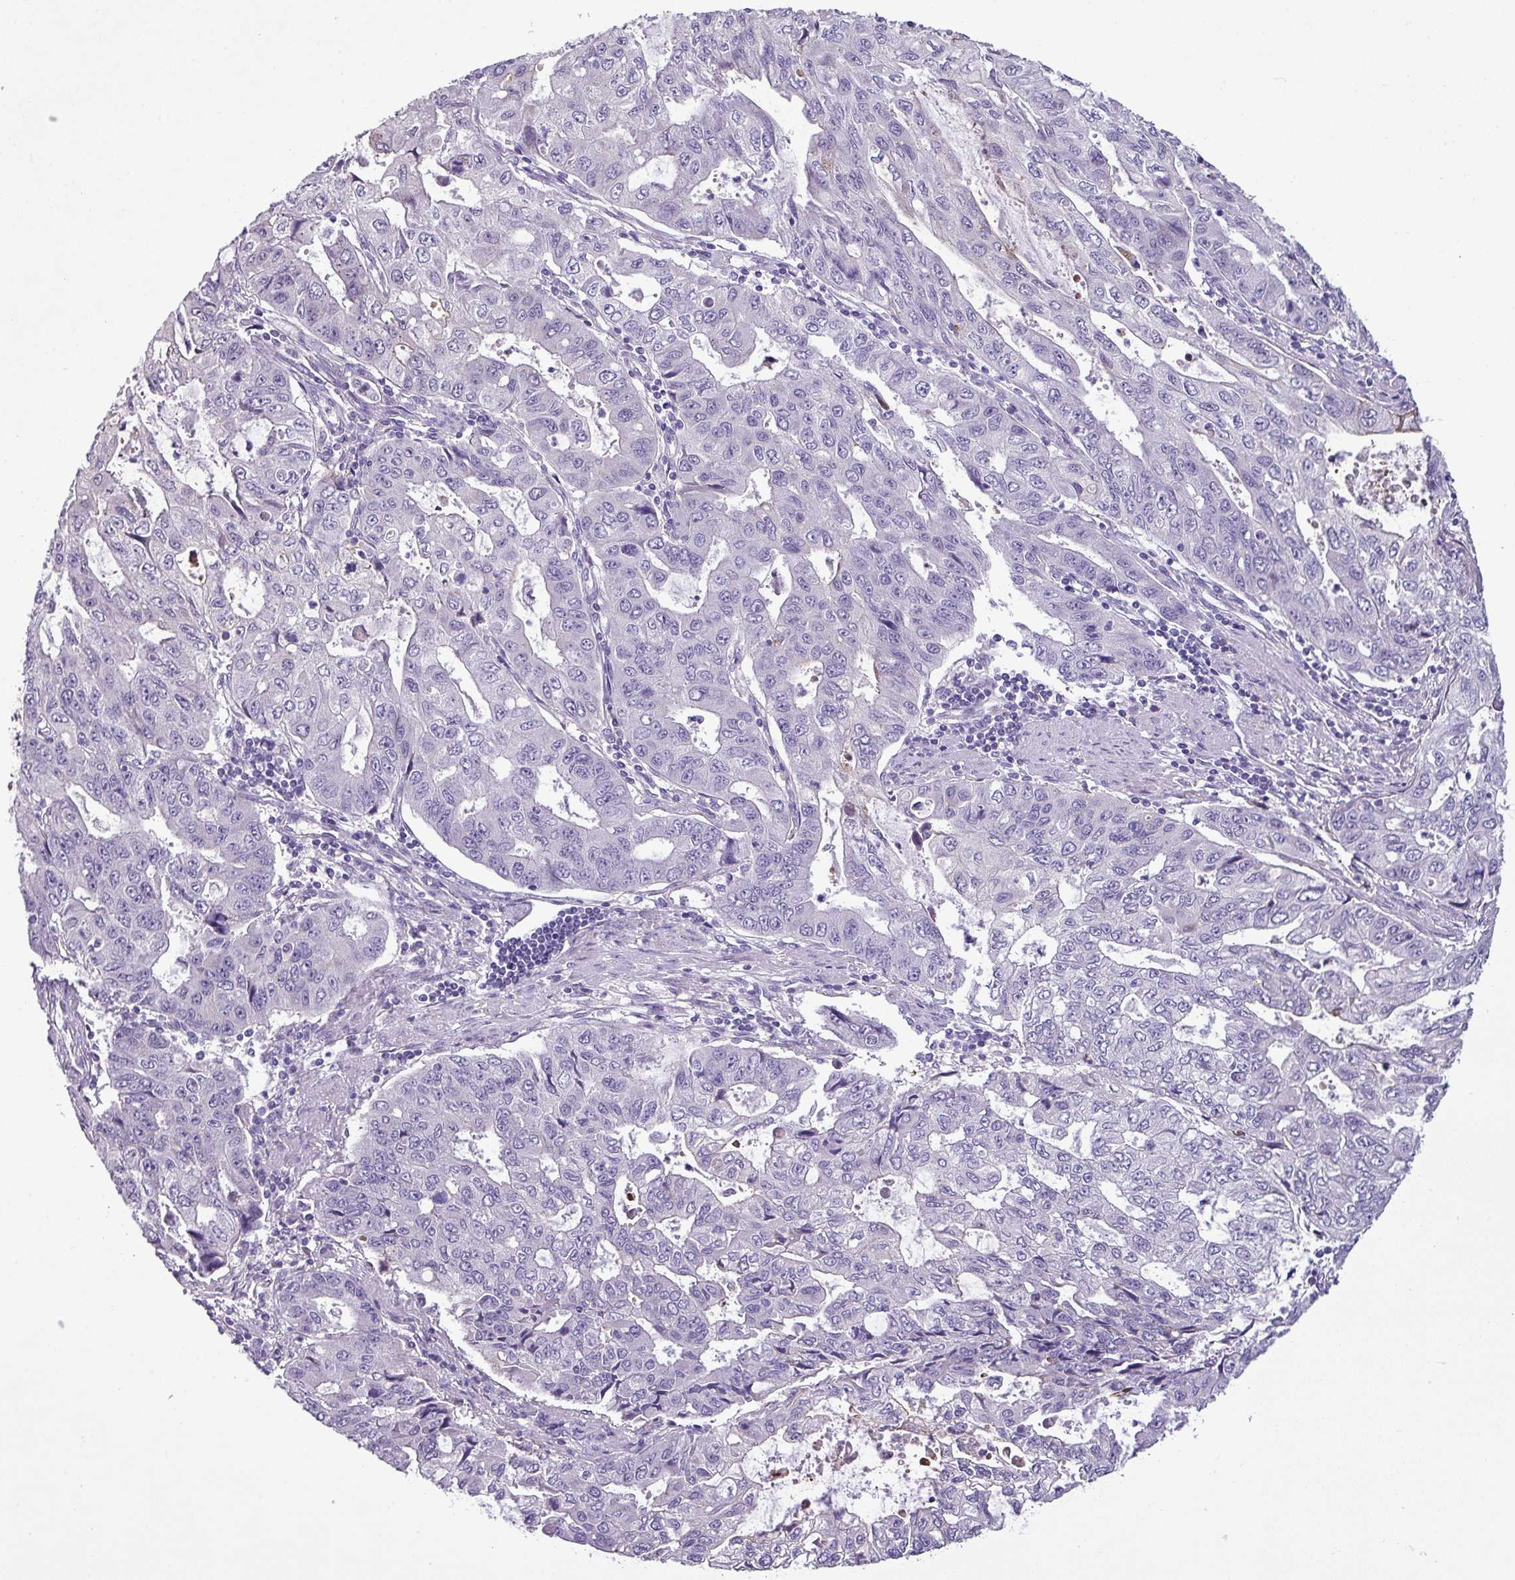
{"staining": {"intensity": "negative", "quantity": "none", "location": "none"}, "tissue": "stomach cancer", "cell_type": "Tumor cells", "image_type": "cancer", "snomed": [{"axis": "morphology", "description": "Adenocarcinoma, NOS"}, {"axis": "topography", "description": "Stomach, upper"}], "caption": "Stomach cancer (adenocarcinoma) stained for a protein using immunohistochemistry (IHC) reveals no staining tumor cells.", "gene": "TMEM178B", "patient": {"sex": "female", "age": 52}}